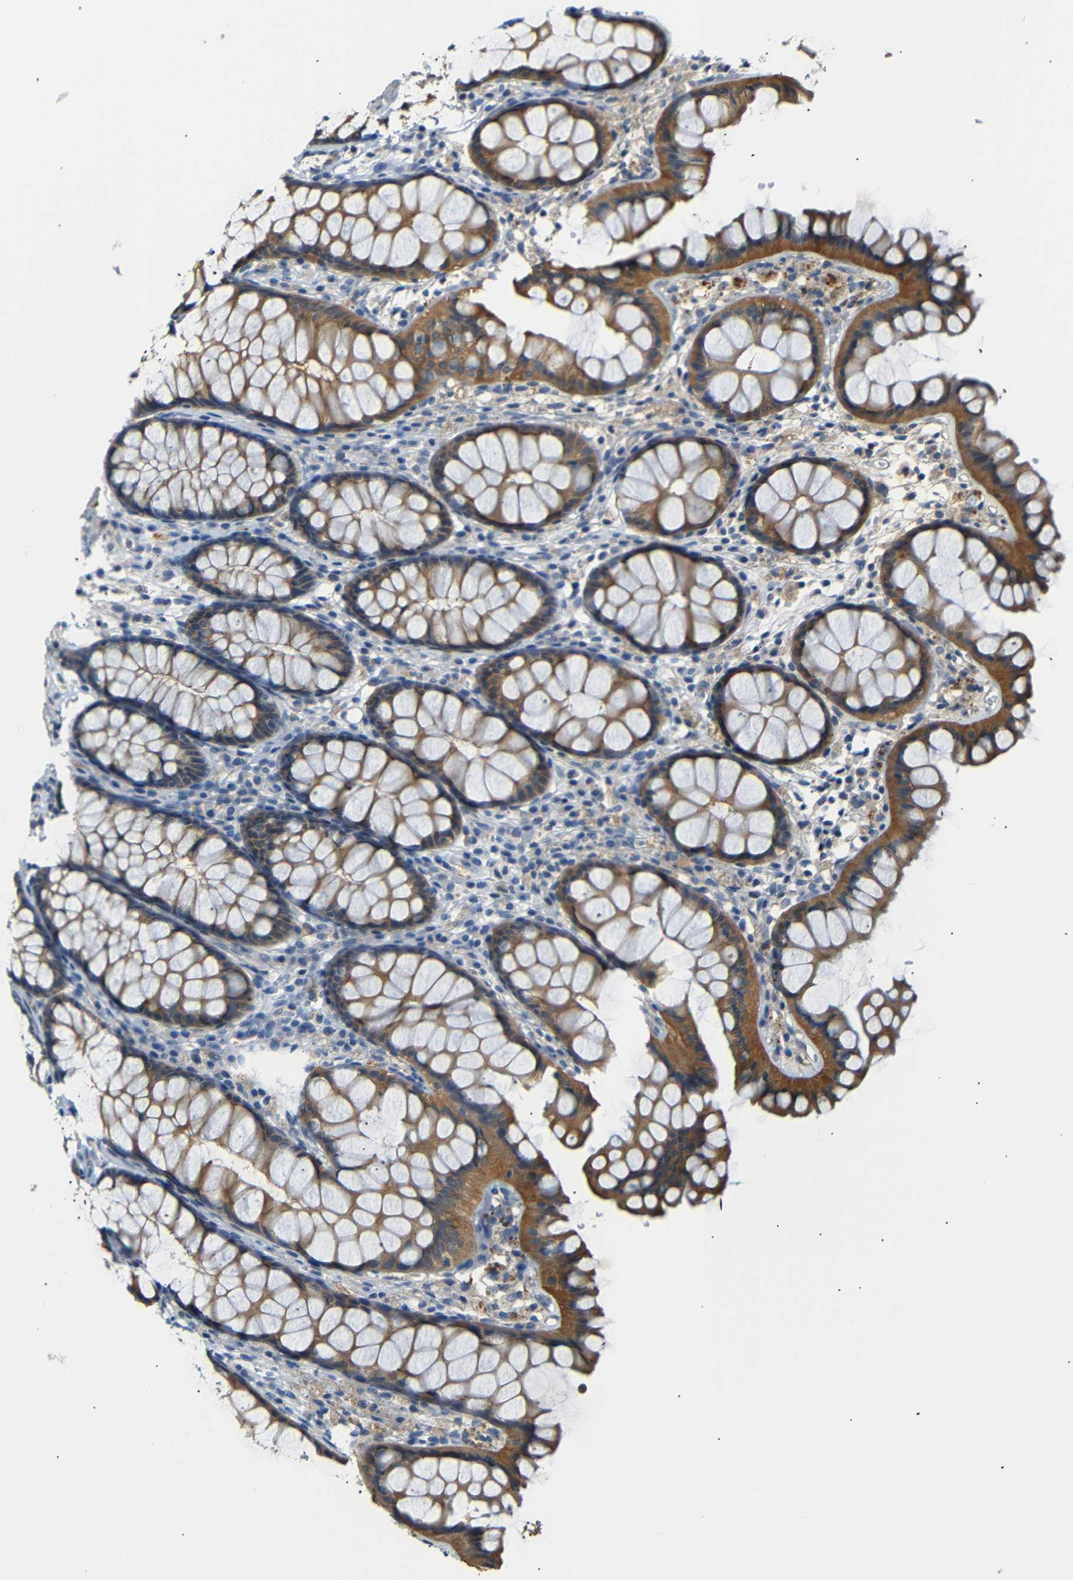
{"staining": {"intensity": "negative", "quantity": "none", "location": "none"}, "tissue": "colon", "cell_type": "Endothelial cells", "image_type": "normal", "snomed": [{"axis": "morphology", "description": "Normal tissue, NOS"}, {"axis": "topography", "description": "Colon"}], "caption": "This is a histopathology image of IHC staining of normal colon, which shows no staining in endothelial cells.", "gene": "SFN", "patient": {"sex": "female", "age": 55}}